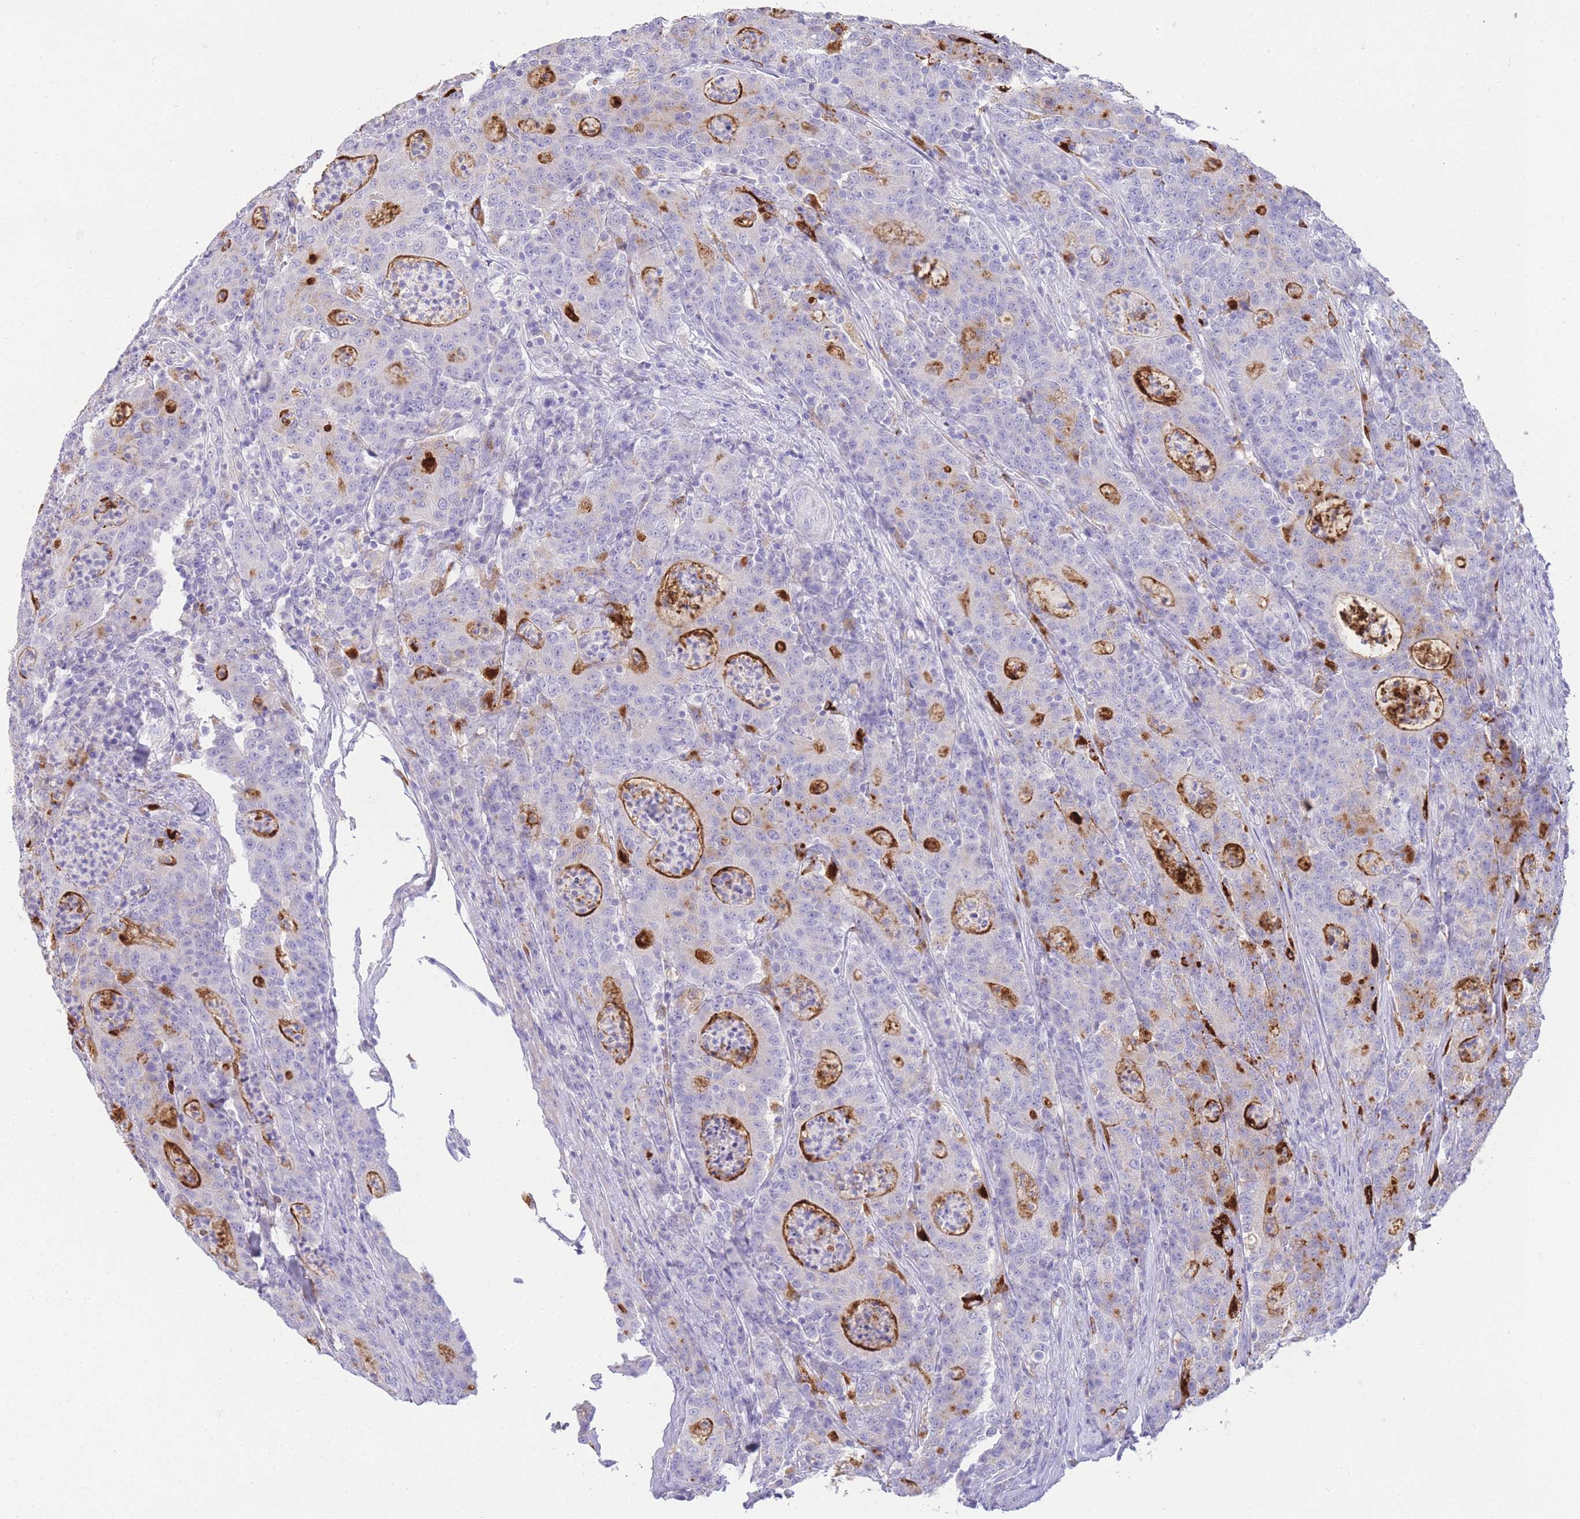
{"staining": {"intensity": "negative", "quantity": "none", "location": "none"}, "tissue": "colorectal cancer", "cell_type": "Tumor cells", "image_type": "cancer", "snomed": [{"axis": "morphology", "description": "Adenocarcinoma, NOS"}, {"axis": "topography", "description": "Colon"}], "caption": "Human colorectal cancer (adenocarcinoma) stained for a protein using immunohistochemistry shows no expression in tumor cells.", "gene": "DPP4", "patient": {"sex": "male", "age": 83}}